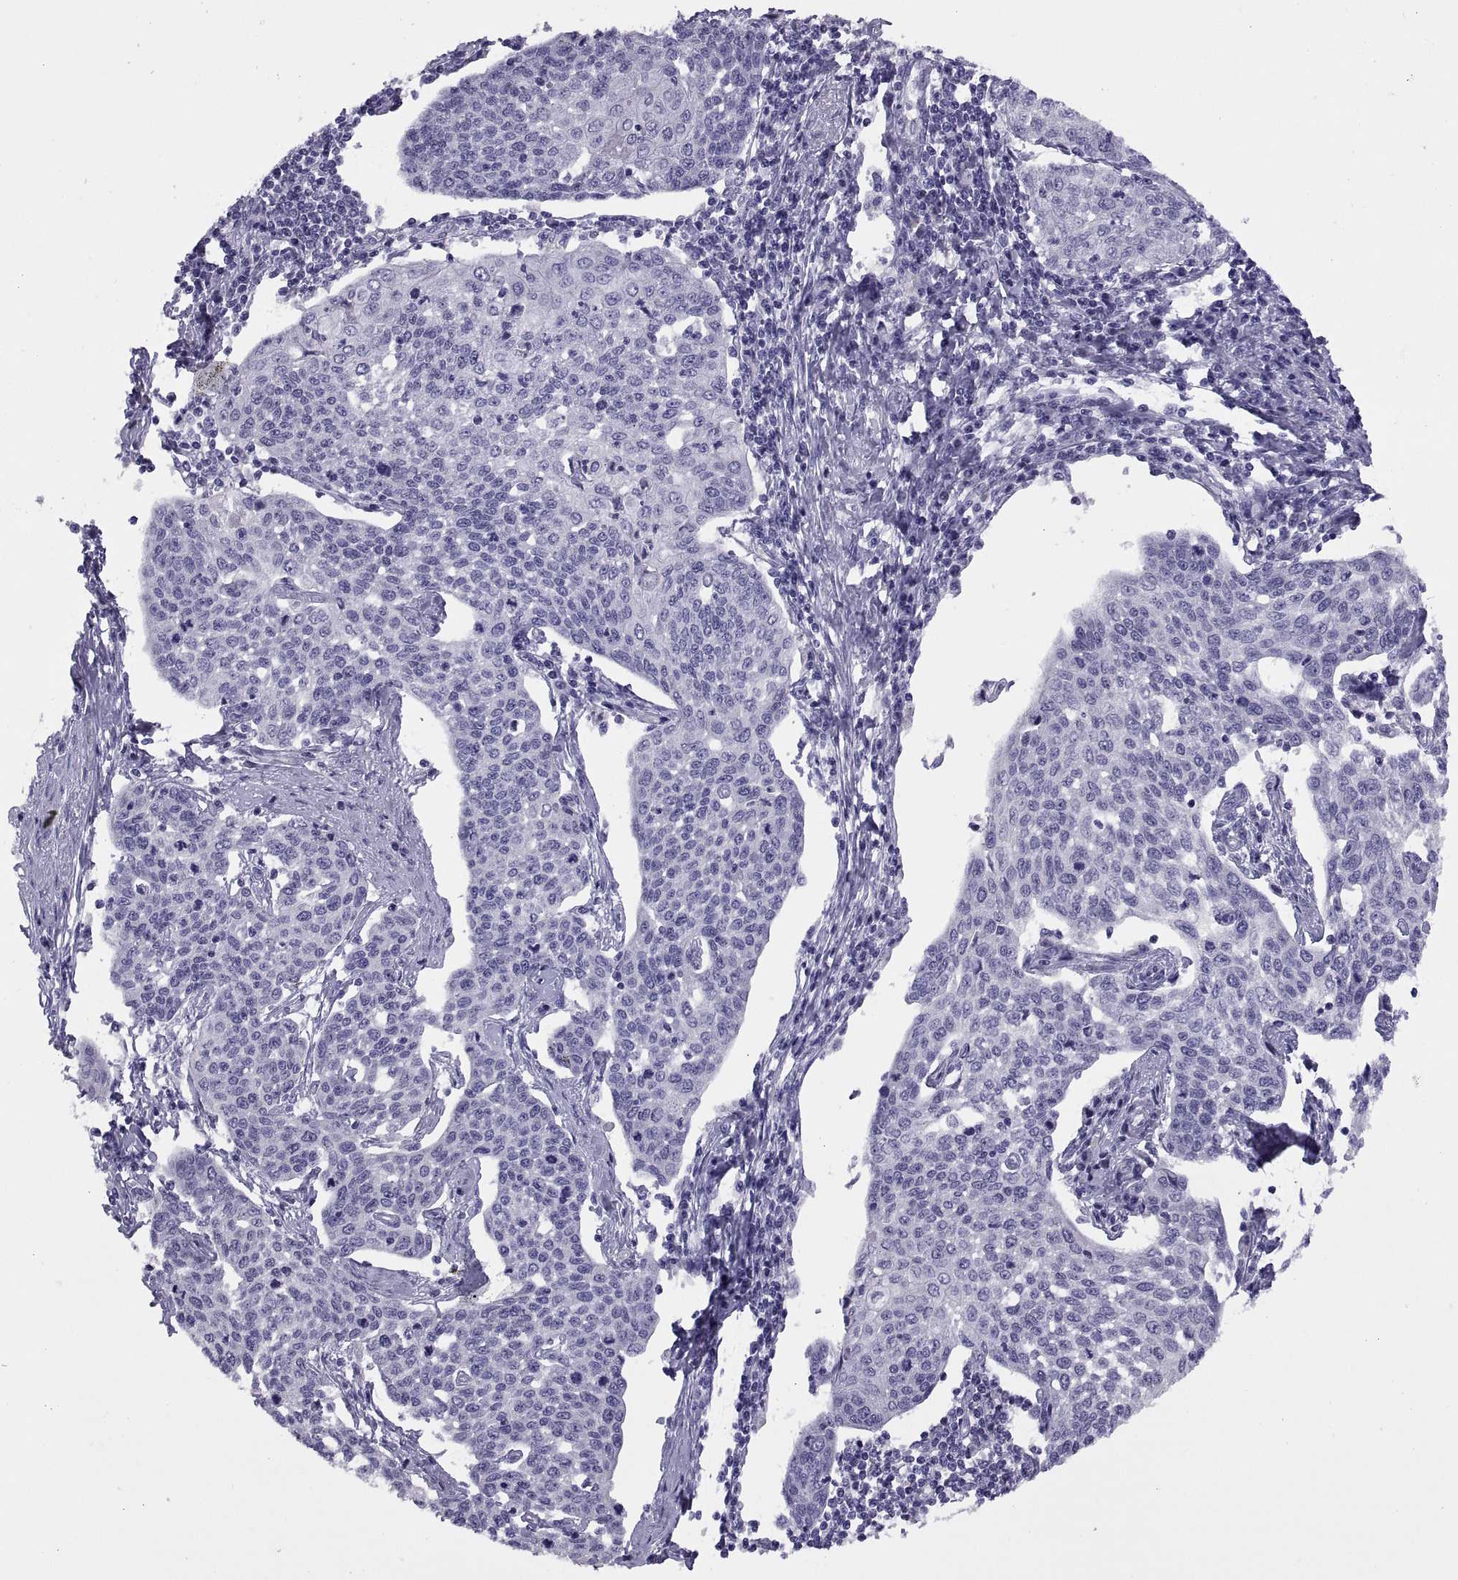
{"staining": {"intensity": "negative", "quantity": "none", "location": "none"}, "tissue": "cervical cancer", "cell_type": "Tumor cells", "image_type": "cancer", "snomed": [{"axis": "morphology", "description": "Squamous cell carcinoma, NOS"}, {"axis": "topography", "description": "Cervix"}], "caption": "Immunohistochemistry micrograph of human cervical squamous cell carcinoma stained for a protein (brown), which demonstrates no positivity in tumor cells.", "gene": "RGS20", "patient": {"sex": "female", "age": 34}}